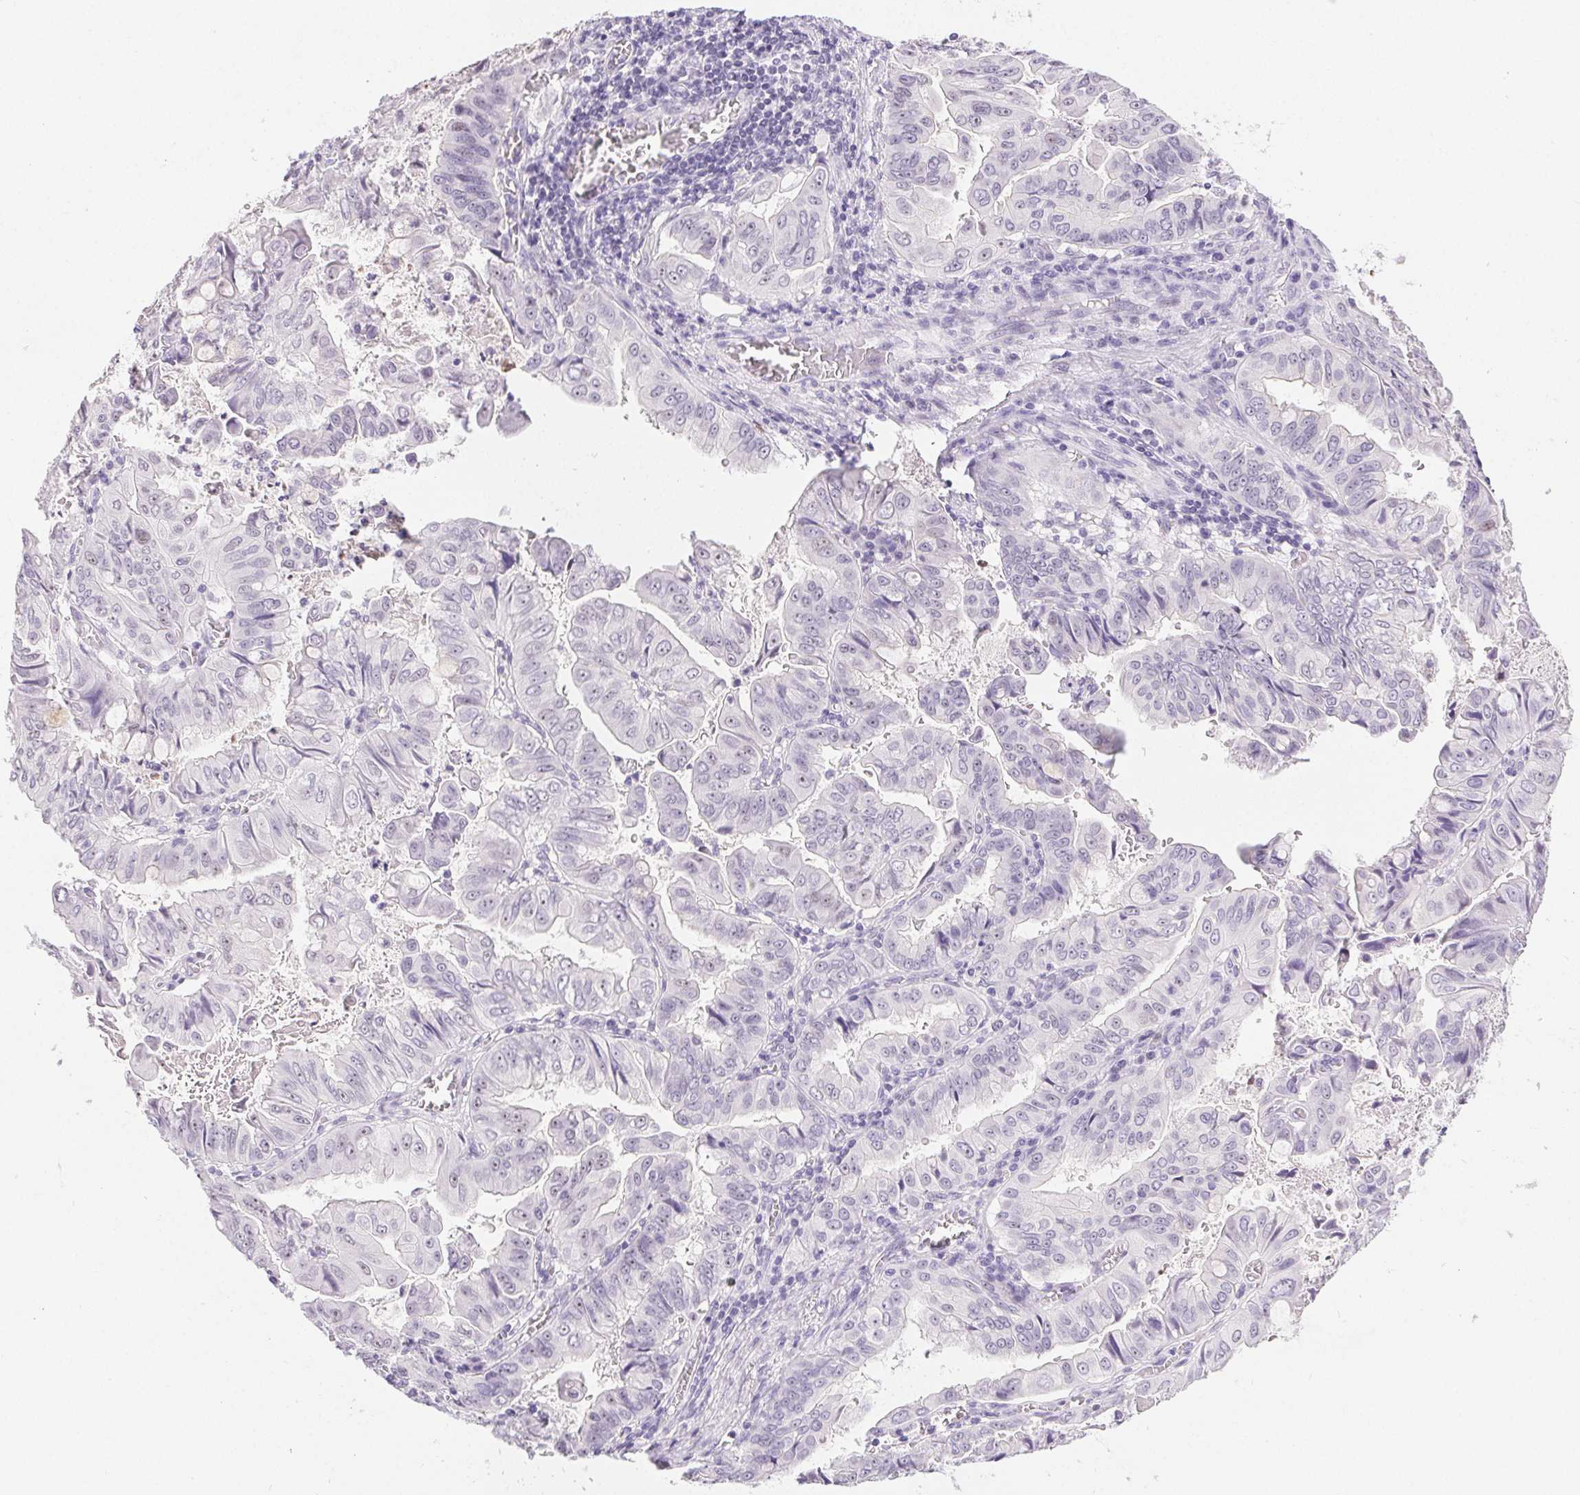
{"staining": {"intensity": "negative", "quantity": "none", "location": "none"}, "tissue": "stomach cancer", "cell_type": "Tumor cells", "image_type": "cancer", "snomed": [{"axis": "morphology", "description": "Adenocarcinoma, NOS"}, {"axis": "topography", "description": "Stomach, upper"}], "caption": "The histopathology image reveals no staining of tumor cells in stomach cancer.", "gene": "ST8SIA3", "patient": {"sex": "male", "age": 80}}